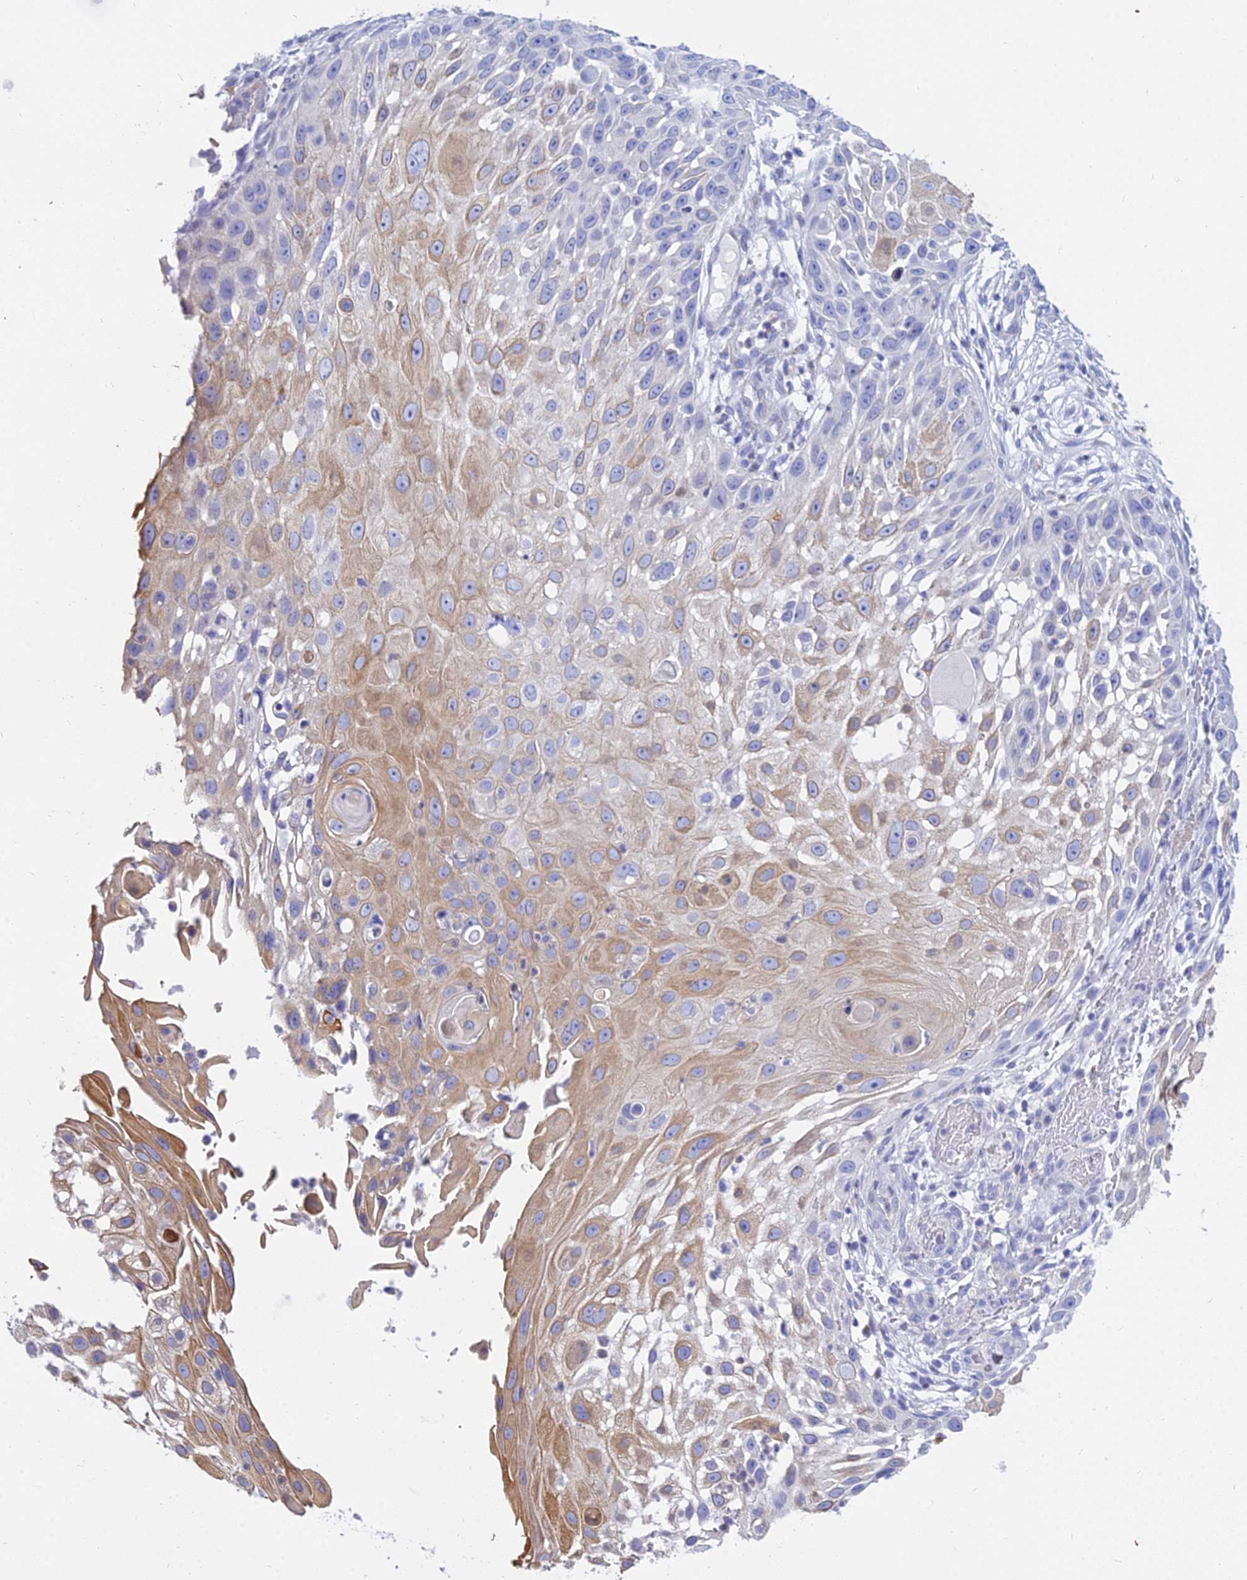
{"staining": {"intensity": "moderate", "quantity": "<25%", "location": "cytoplasmic/membranous"}, "tissue": "skin cancer", "cell_type": "Tumor cells", "image_type": "cancer", "snomed": [{"axis": "morphology", "description": "Squamous cell carcinoma, NOS"}, {"axis": "topography", "description": "Skin"}], "caption": "A micrograph showing moderate cytoplasmic/membranous positivity in approximately <25% of tumor cells in skin cancer, as visualized by brown immunohistochemical staining.", "gene": "SMIM24", "patient": {"sex": "female", "age": 44}}